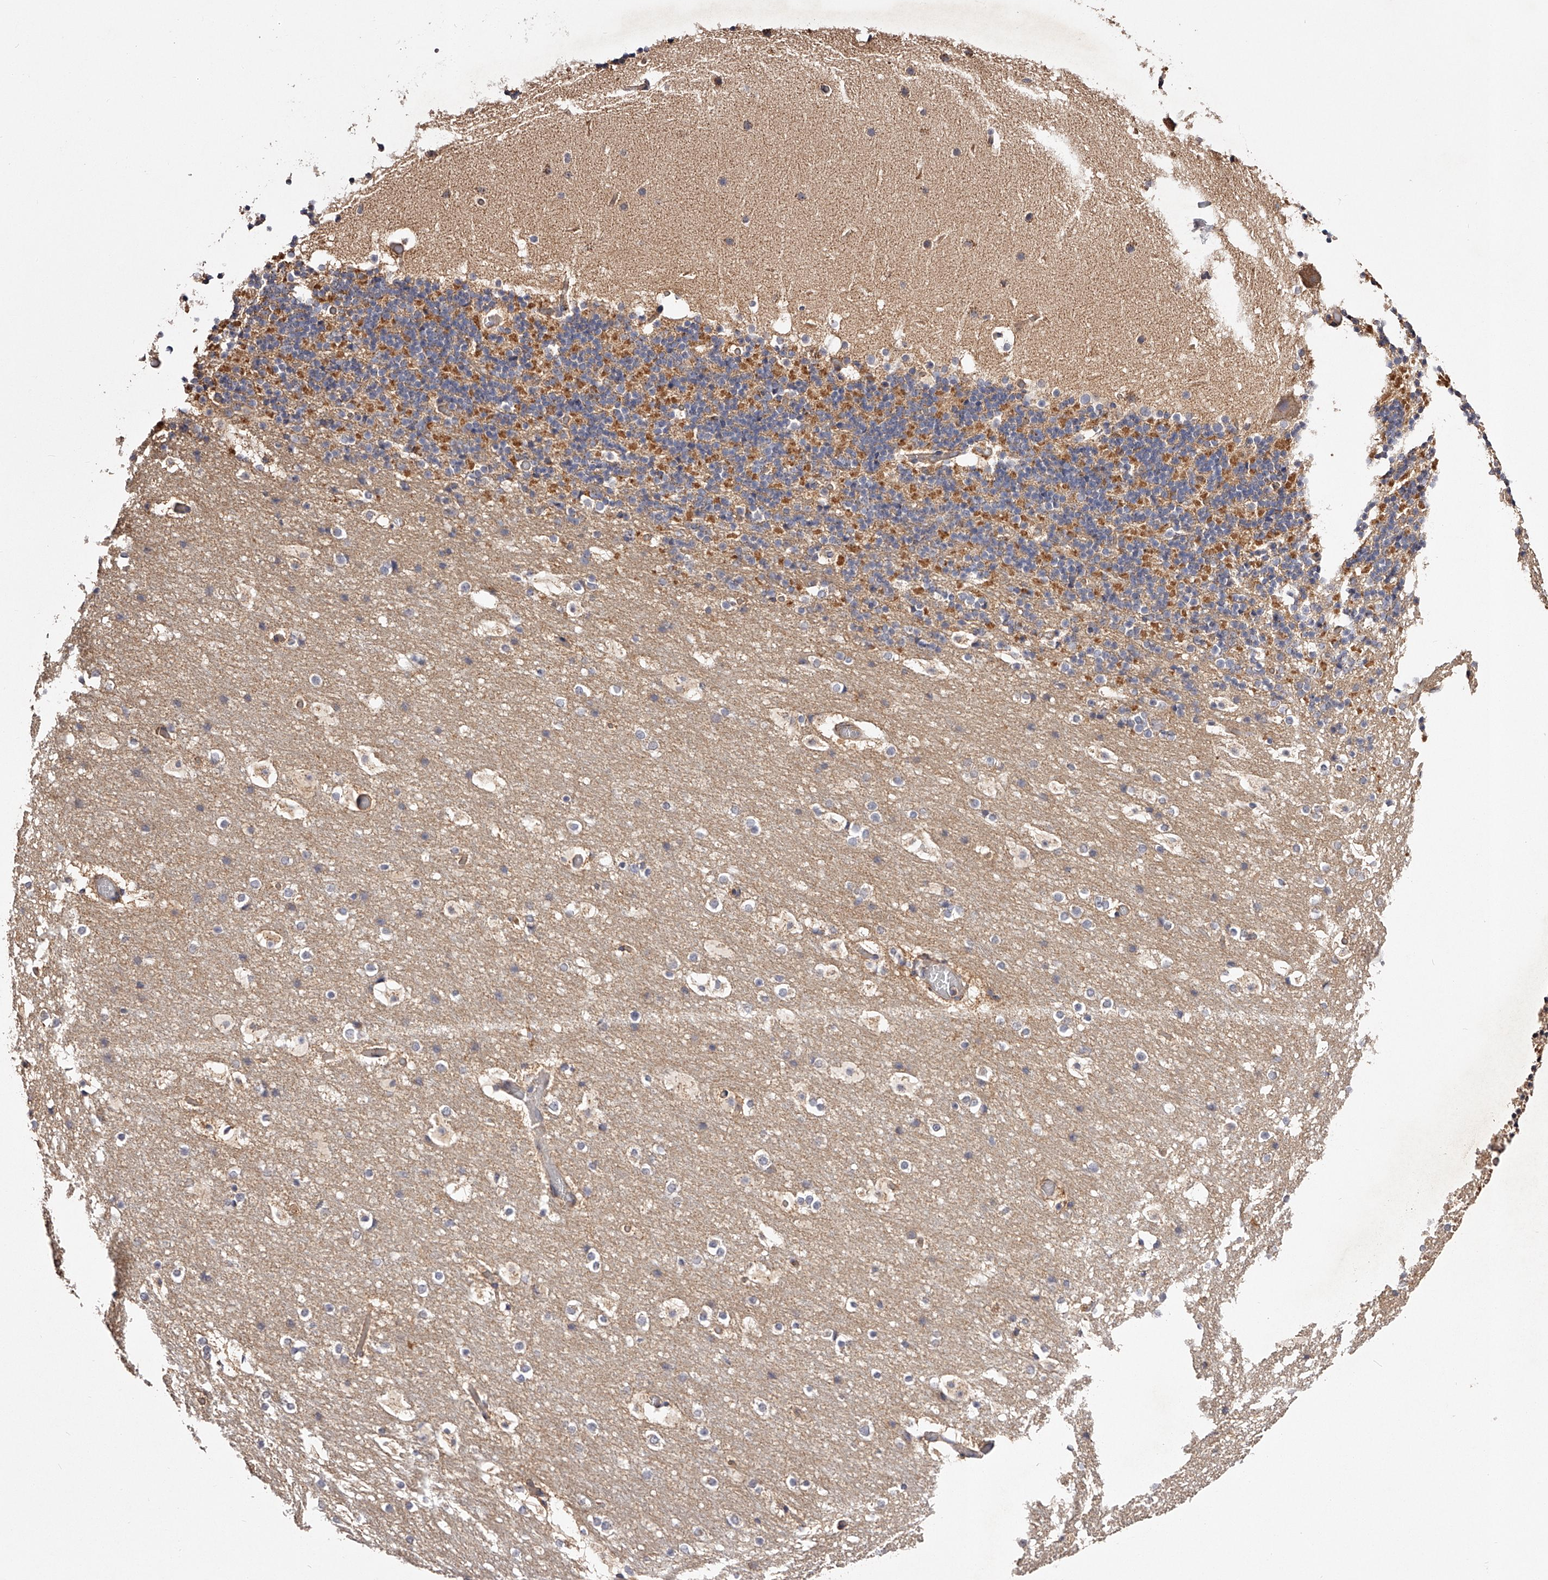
{"staining": {"intensity": "negative", "quantity": "none", "location": "none"}, "tissue": "cerebellum", "cell_type": "Cells in granular layer", "image_type": "normal", "snomed": [{"axis": "morphology", "description": "Normal tissue, NOS"}, {"axis": "topography", "description": "Cerebellum"}], "caption": "An image of cerebellum stained for a protein shows no brown staining in cells in granular layer.", "gene": "USP21", "patient": {"sex": "male", "age": 57}}